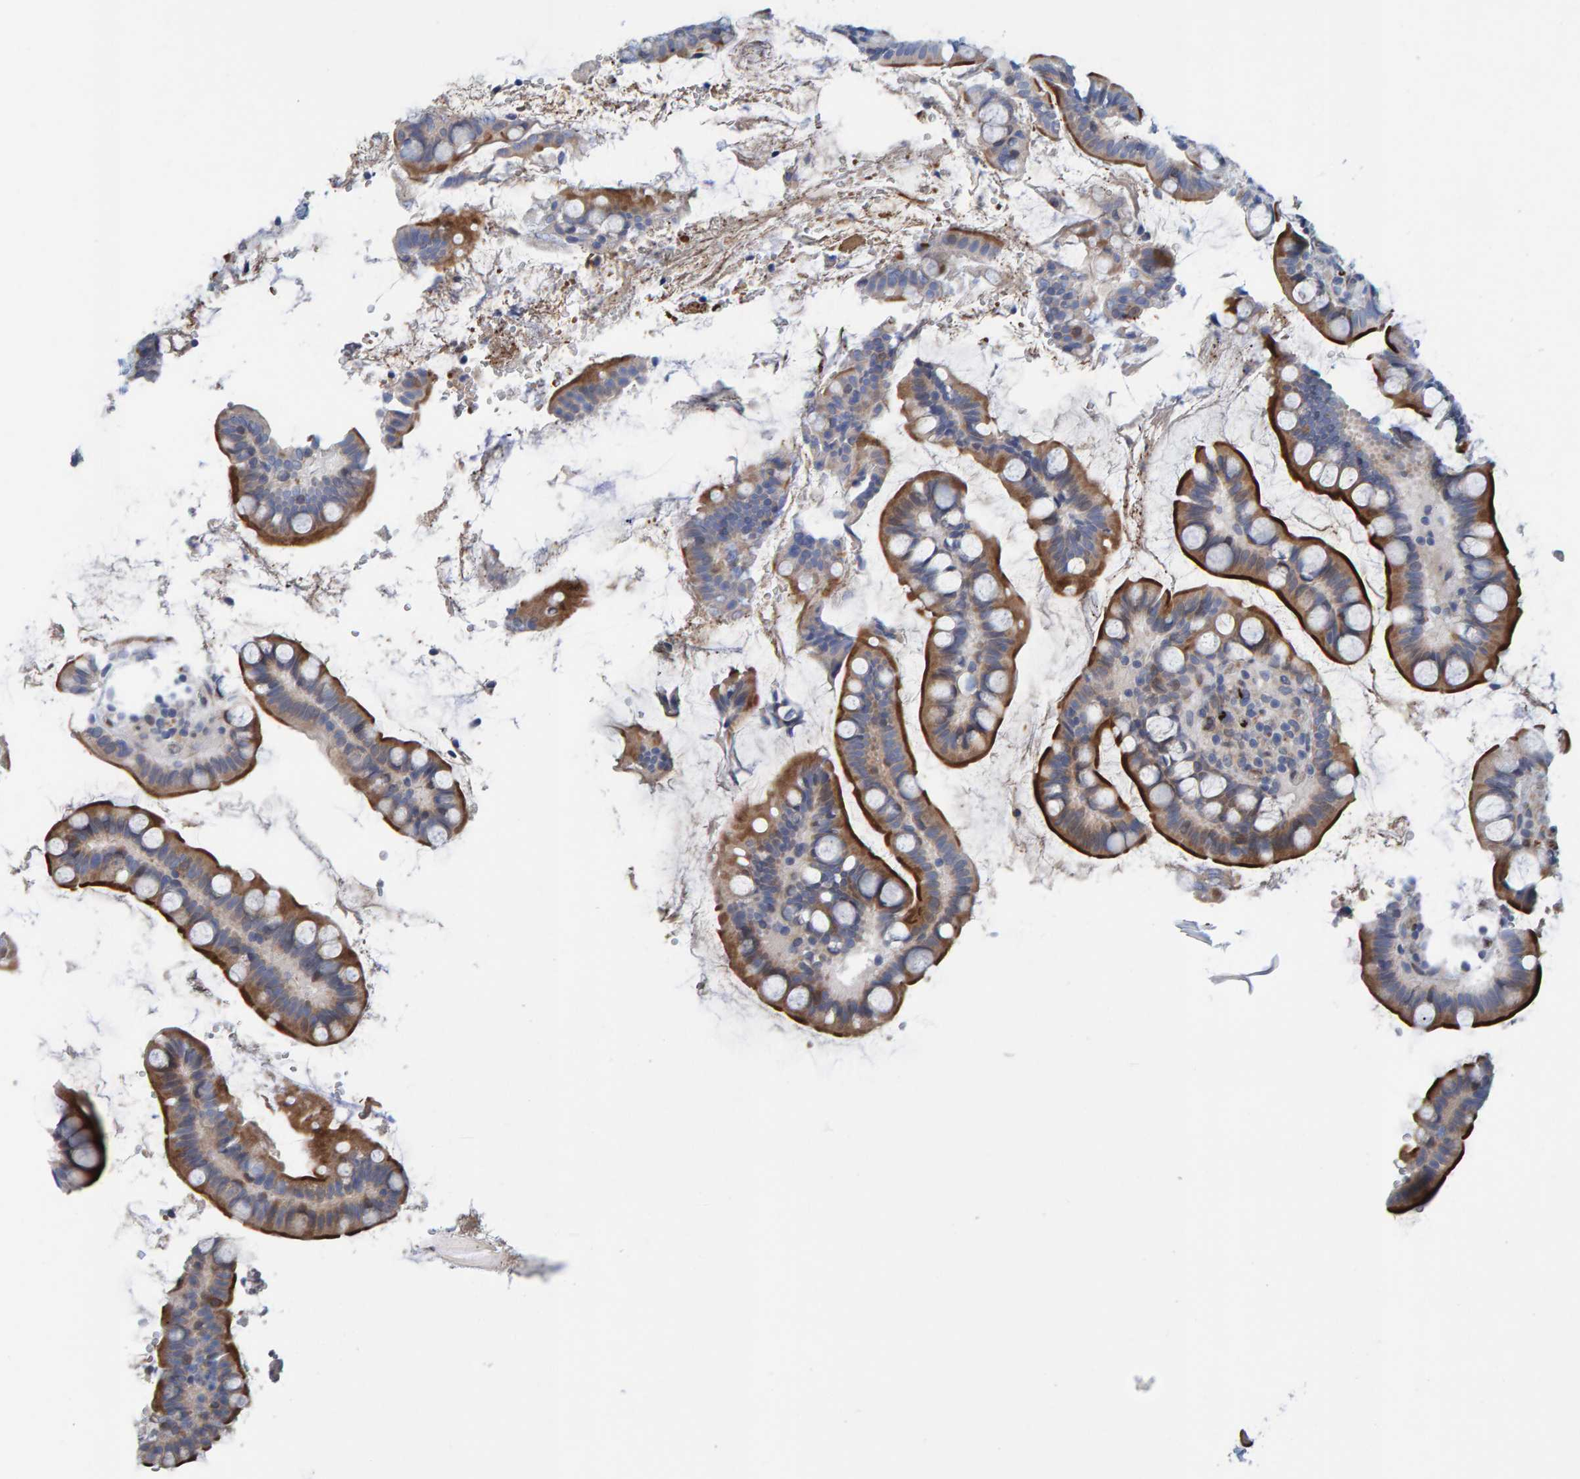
{"staining": {"intensity": "moderate", "quantity": "25%-75%", "location": "cytoplasmic/membranous"}, "tissue": "small intestine", "cell_type": "Glandular cells", "image_type": "normal", "snomed": [{"axis": "morphology", "description": "Normal tissue, NOS"}, {"axis": "topography", "description": "Smooth muscle"}, {"axis": "topography", "description": "Small intestine"}], "caption": "Approximately 25%-75% of glandular cells in benign small intestine reveal moderate cytoplasmic/membranous protein positivity as visualized by brown immunohistochemical staining.", "gene": "MFSD6L", "patient": {"sex": "female", "age": 84}}